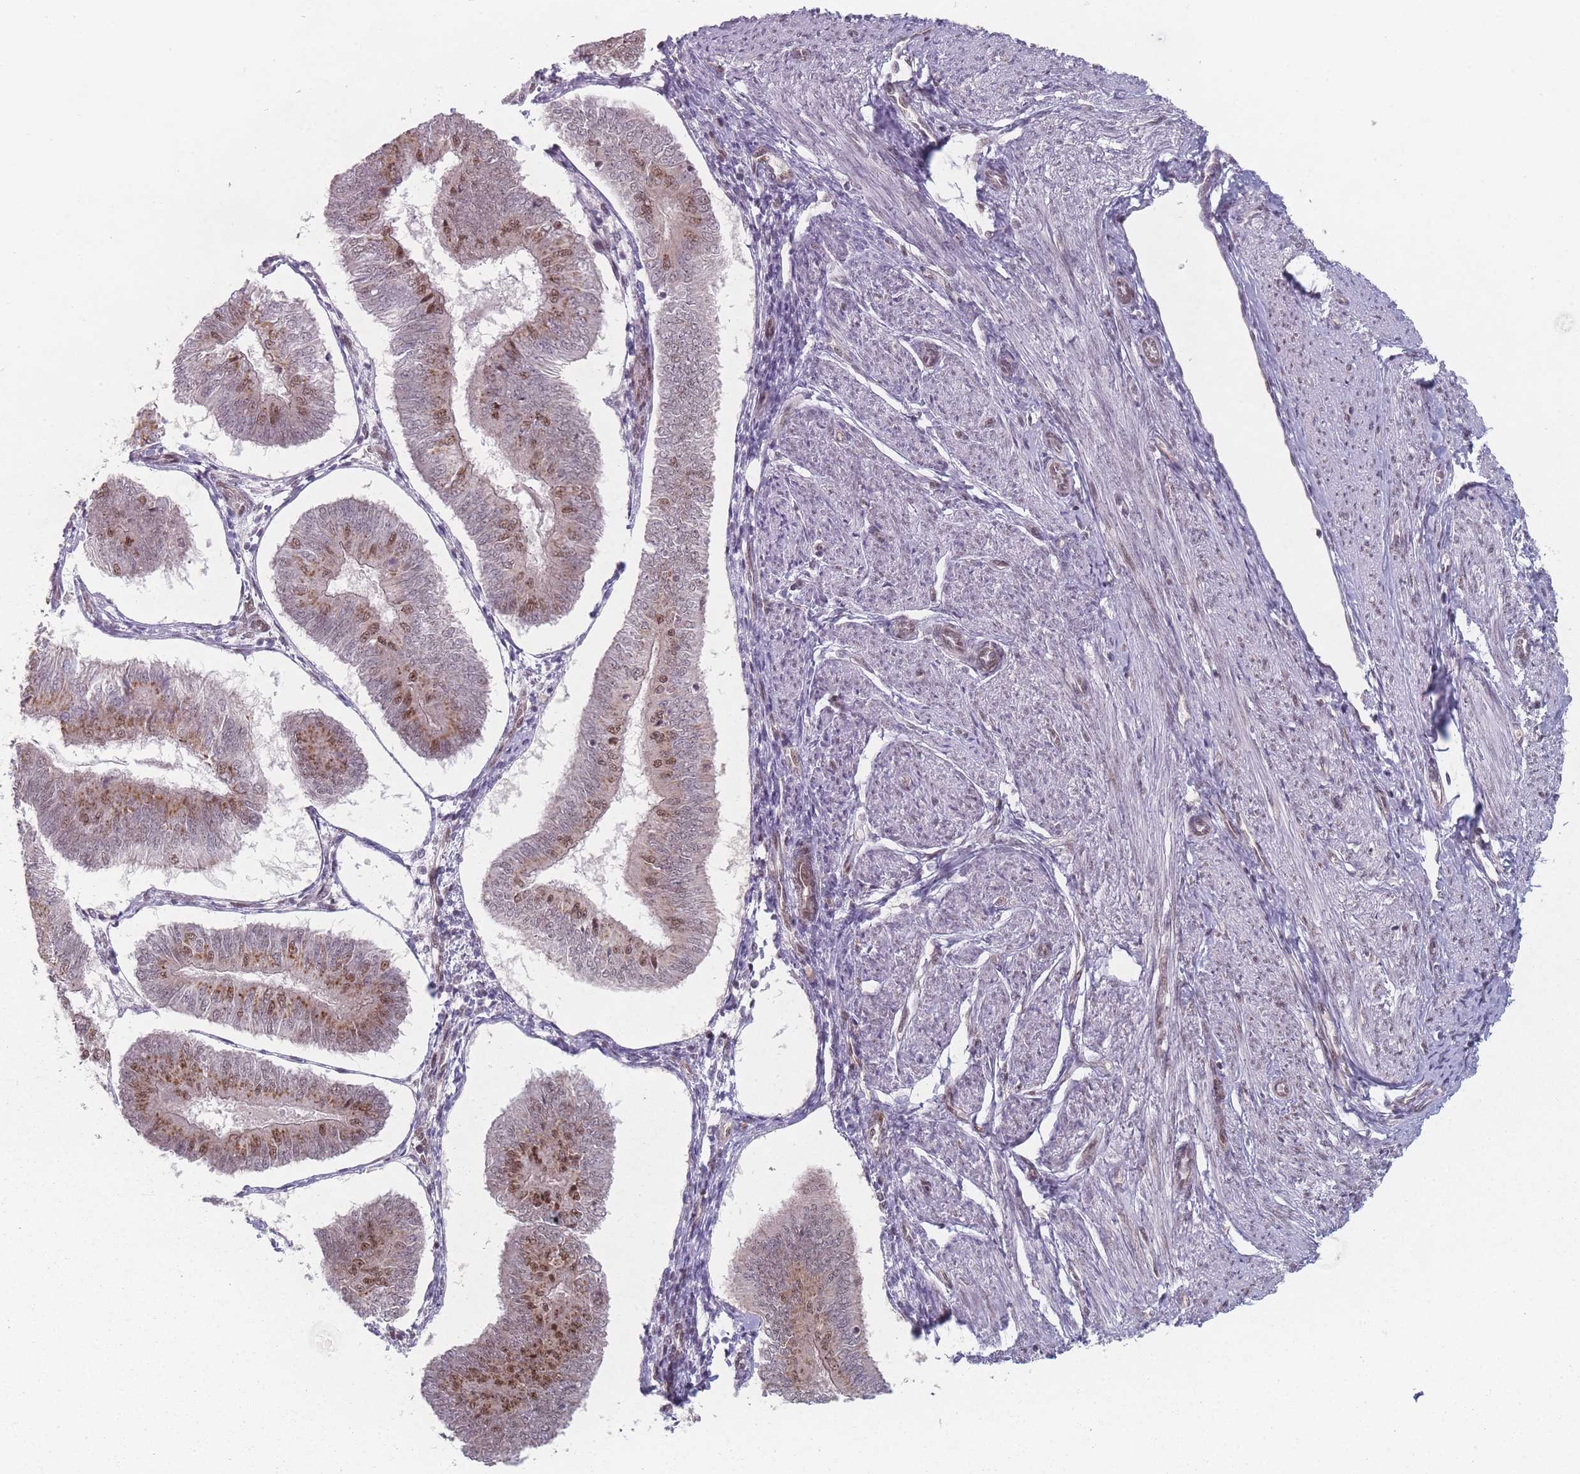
{"staining": {"intensity": "moderate", "quantity": "25%-75%", "location": "nuclear"}, "tissue": "endometrial cancer", "cell_type": "Tumor cells", "image_type": "cancer", "snomed": [{"axis": "morphology", "description": "Adenocarcinoma, NOS"}, {"axis": "topography", "description": "Endometrium"}], "caption": "Protein staining of endometrial cancer (adenocarcinoma) tissue shows moderate nuclear expression in about 25%-75% of tumor cells. Nuclei are stained in blue.", "gene": "ZC3H14", "patient": {"sex": "female", "age": 58}}